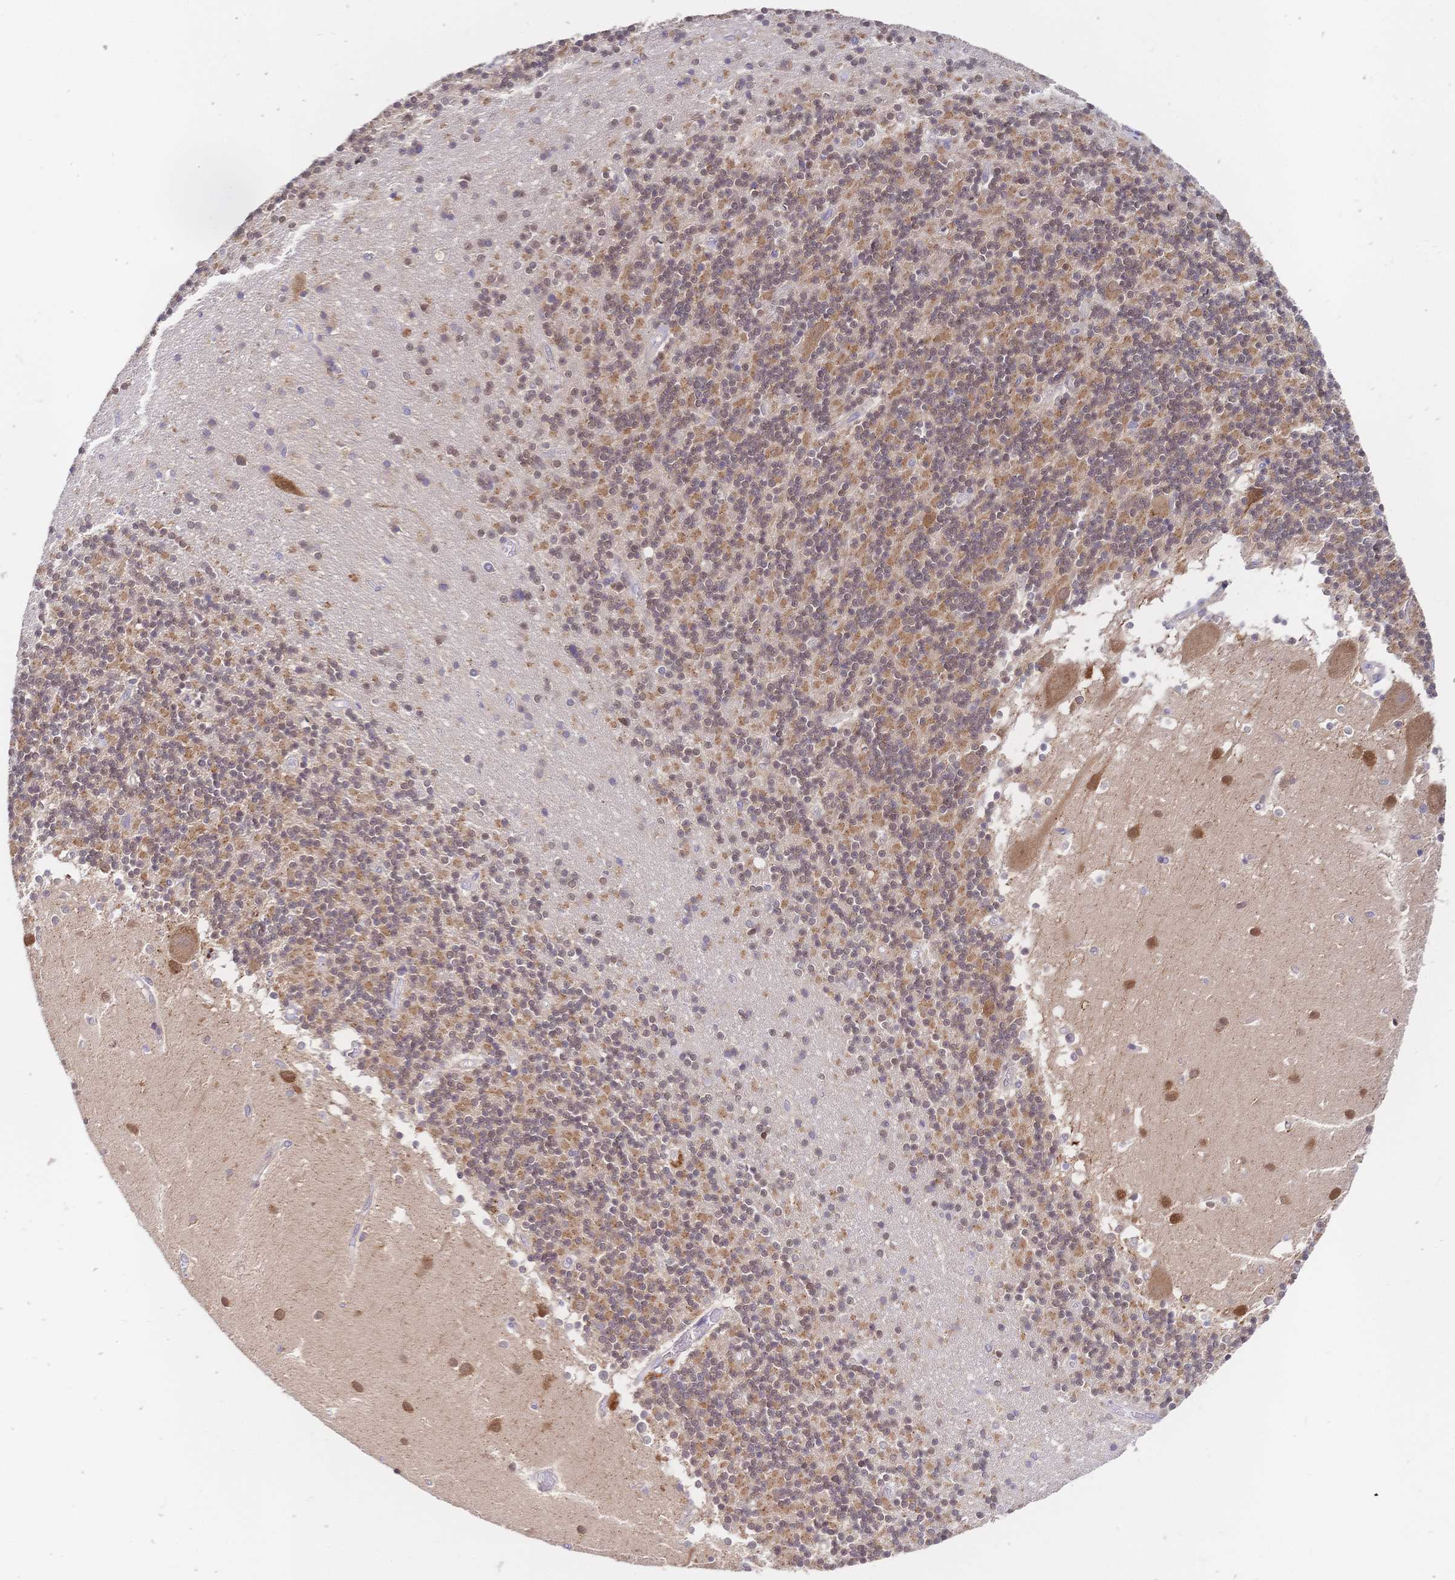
{"staining": {"intensity": "moderate", "quantity": "25%-75%", "location": "cytoplasmic/membranous,nuclear"}, "tissue": "cerebellum", "cell_type": "Cells in granular layer", "image_type": "normal", "snomed": [{"axis": "morphology", "description": "Normal tissue, NOS"}, {"axis": "topography", "description": "Cerebellum"}], "caption": "DAB immunohistochemical staining of normal human cerebellum displays moderate cytoplasmic/membranous,nuclear protein expression in approximately 25%-75% of cells in granular layer. (DAB (3,3'-diaminobenzidine) IHC with brightfield microscopy, high magnification).", "gene": "LMO4", "patient": {"sex": "male", "age": 54}}